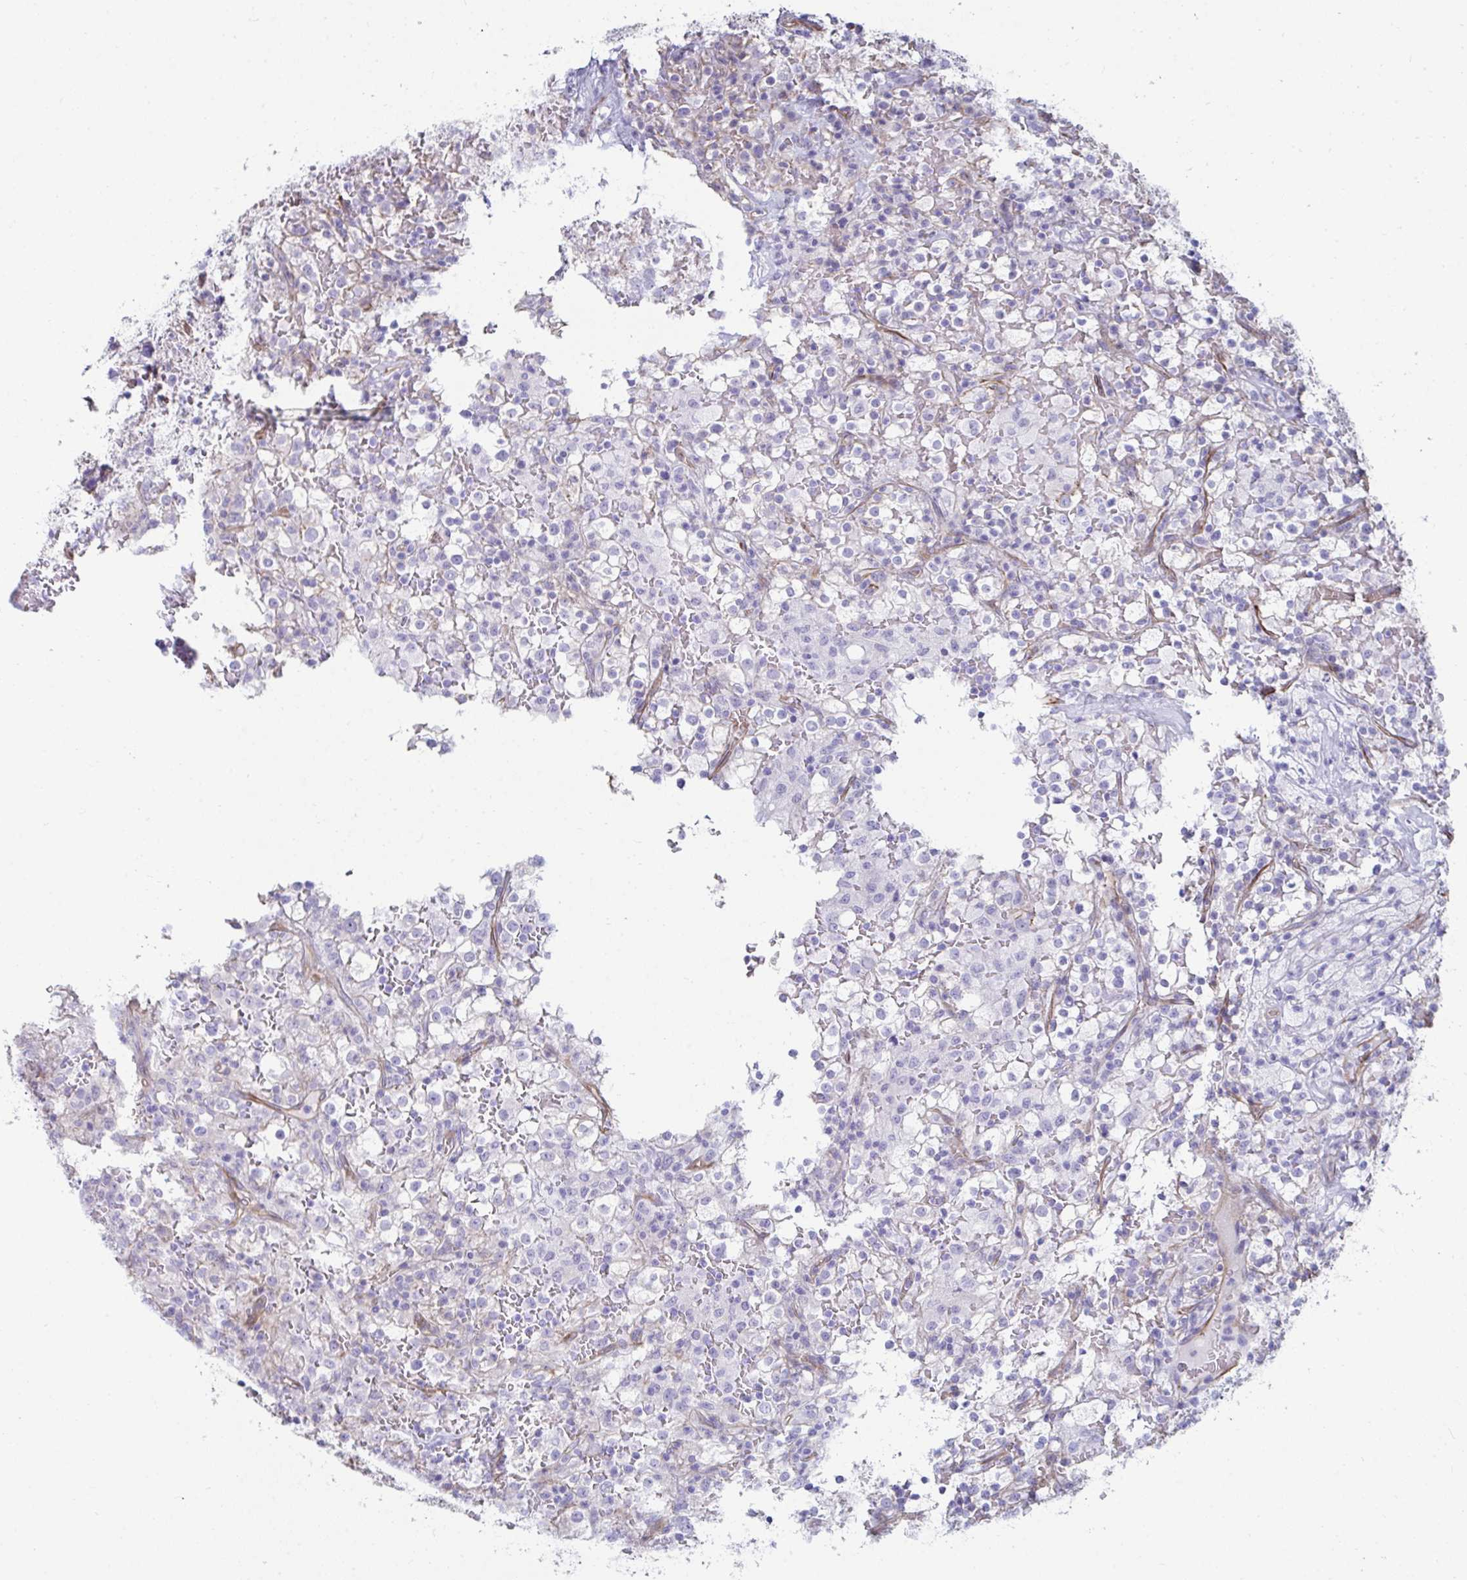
{"staining": {"intensity": "negative", "quantity": "none", "location": "none"}, "tissue": "renal cancer", "cell_type": "Tumor cells", "image_type": "cancer", "snomed": [{"axis": "morphology", "description": "Adenocarcinoma, NOS"}, {"axis": "topography", "description": "Kidney"}], "caption": "The photomicrograph exhibits no significant expression in tumor cells of renal adenocarcinoma.", "gene": "UBL3", "patient": {"sex": "female", "age": 74}}